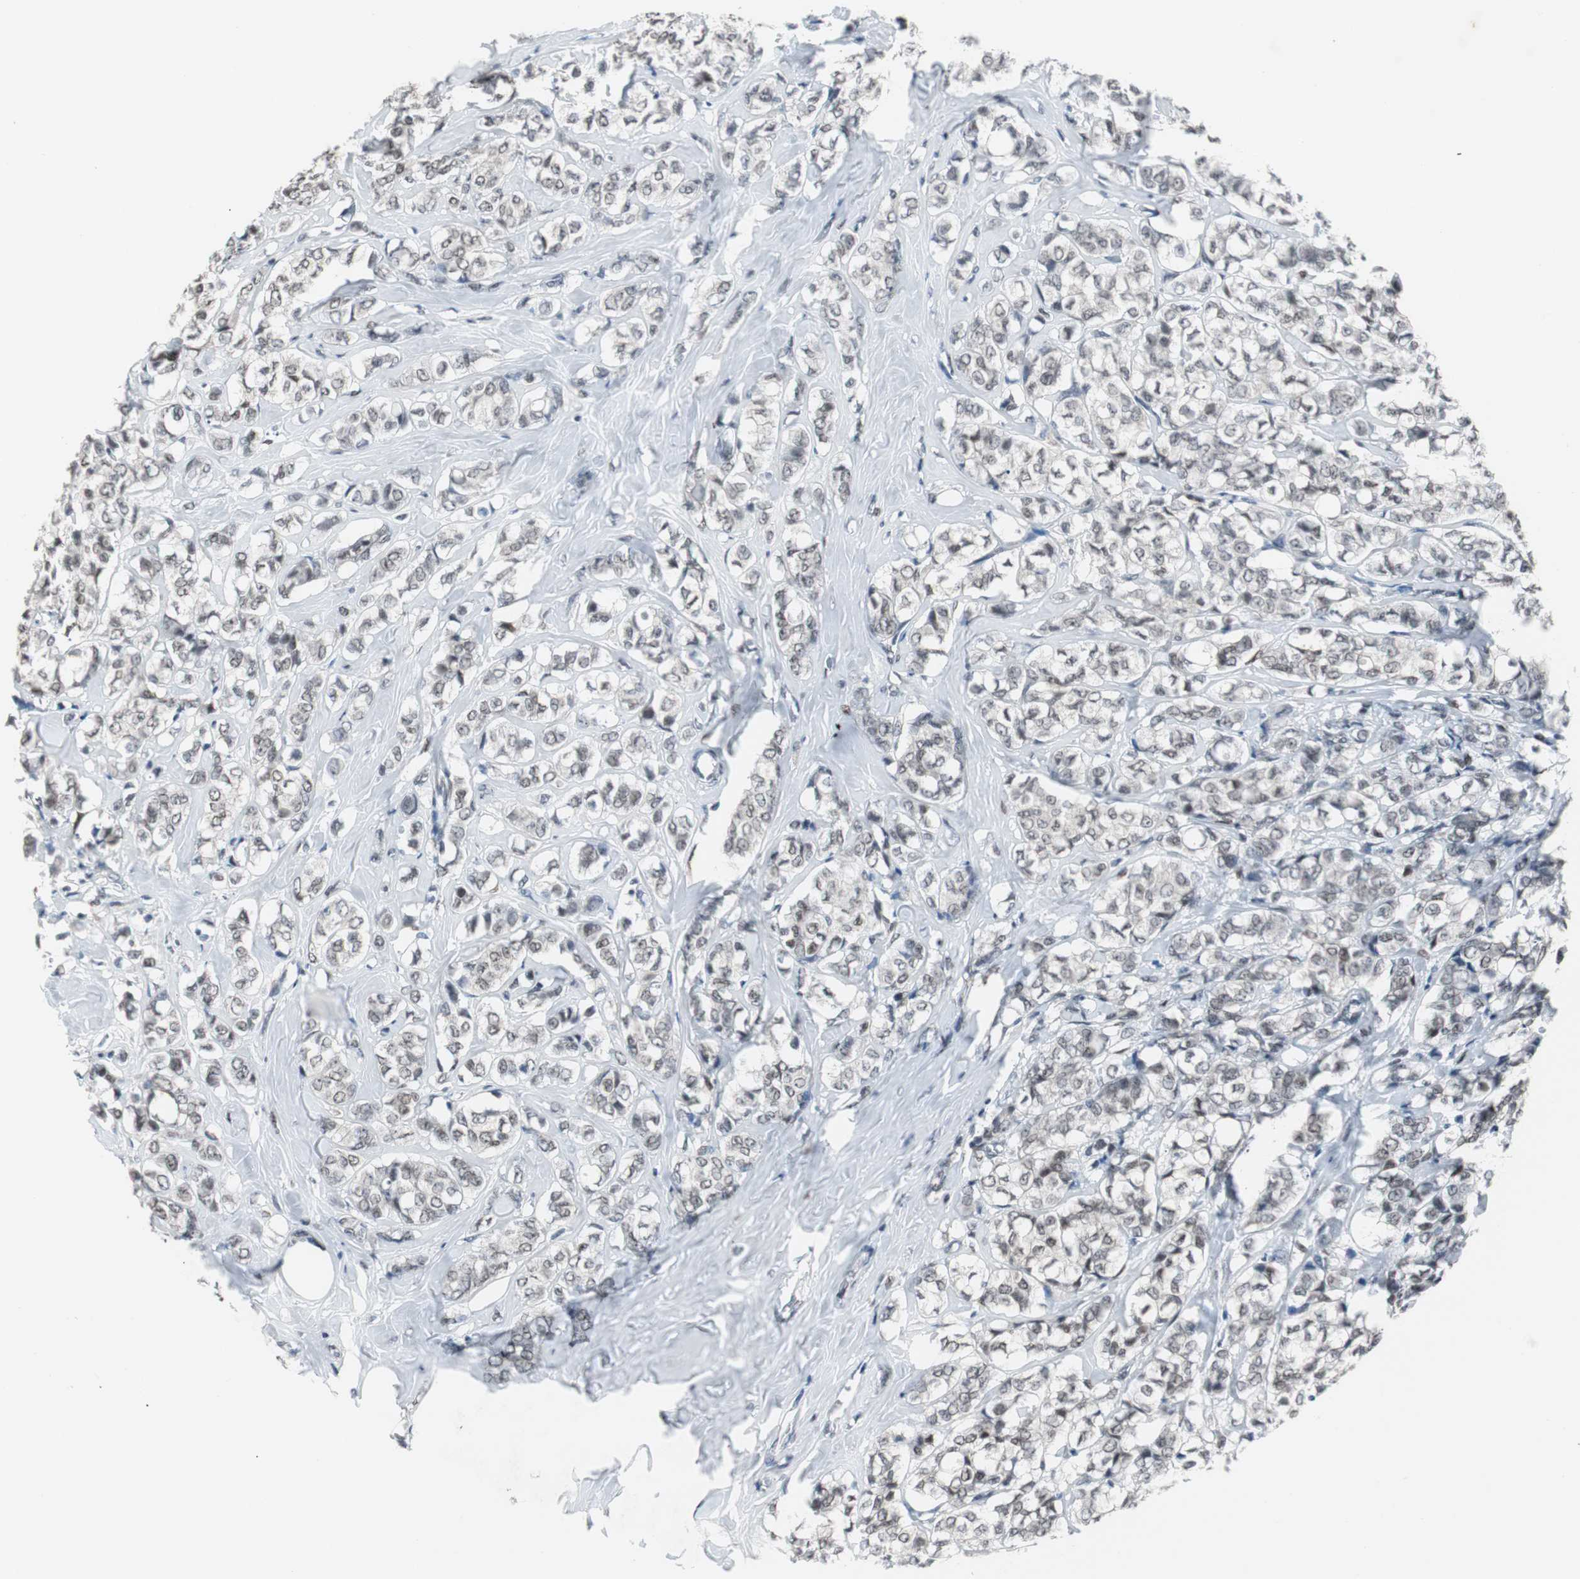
{"staining": {"intensity": "weak", "quantity": "<25%", "location": "nuclear"}, "tissue": "breast cancer", "cell_type": "Tumor cells", "image_type": "cancer", "snomed": [{"axis": "morphology", "description": "Lobular carcinoma"}, {"axis": "topography", "description": "Breast"}], "caption": "An image of human lobular carcinoma (breast) is negative for staining in tumor cells.", "gene": "ZHX2", "patient": {"sex": "female", "age": 60}}